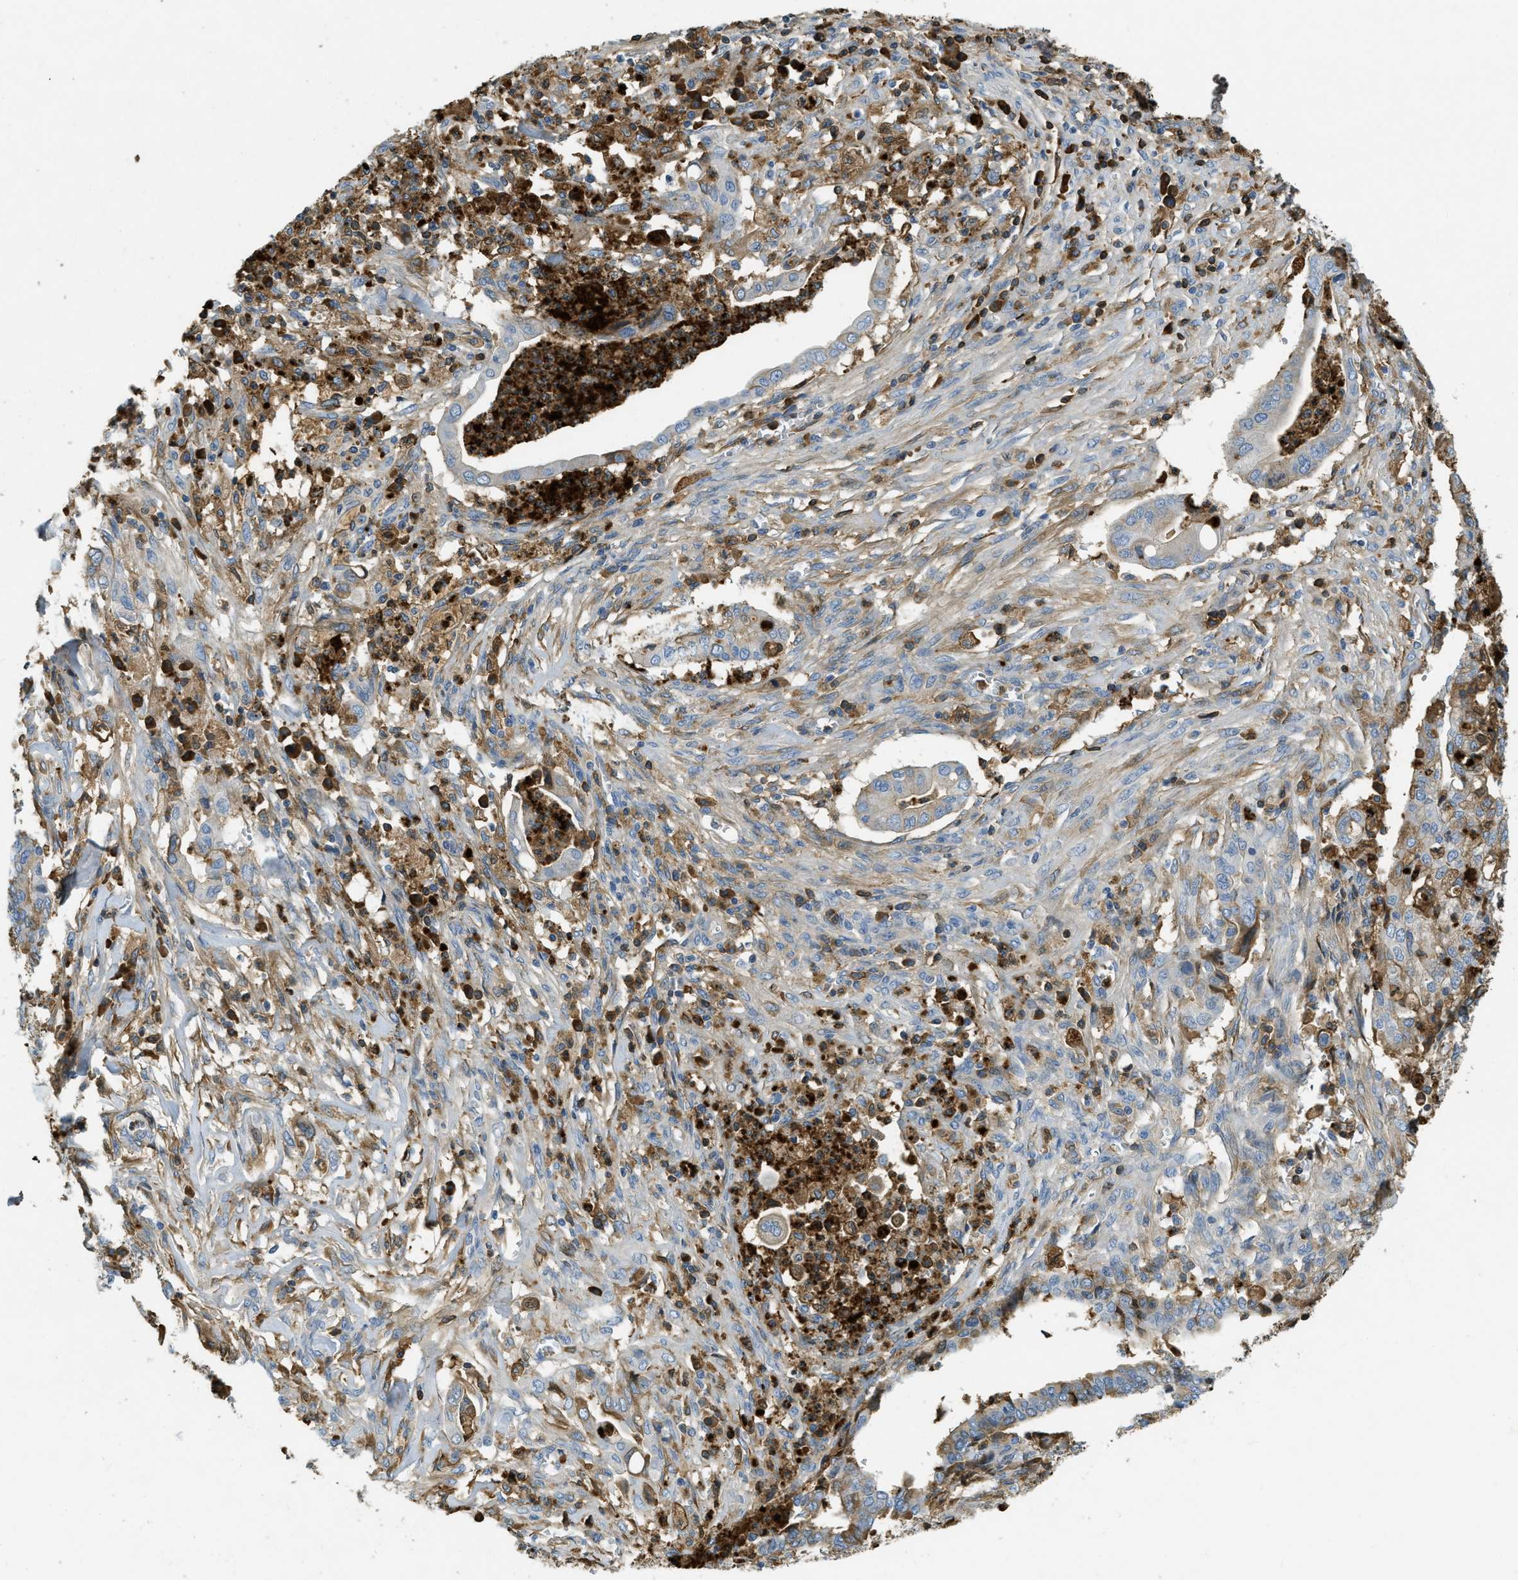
{"staining": {"intensity": "negative", "quantity": "none", "location": "none"}, "tissue": "cervical cancer", "cell_type": "Tumor cells", "image_type": "cancer", "snomed": [{"axis": "morphology", "description": "Adenocarcinoma, NOS"}, {"axis": "topography", "description": "Cervix"}], "caption": "Human adenocarcinoma (cervical) stained for a protein using IHC reveals no staining in tumor cells.", "gene": "PRTN3", "patient": {"sex": "female", "age": 44}}